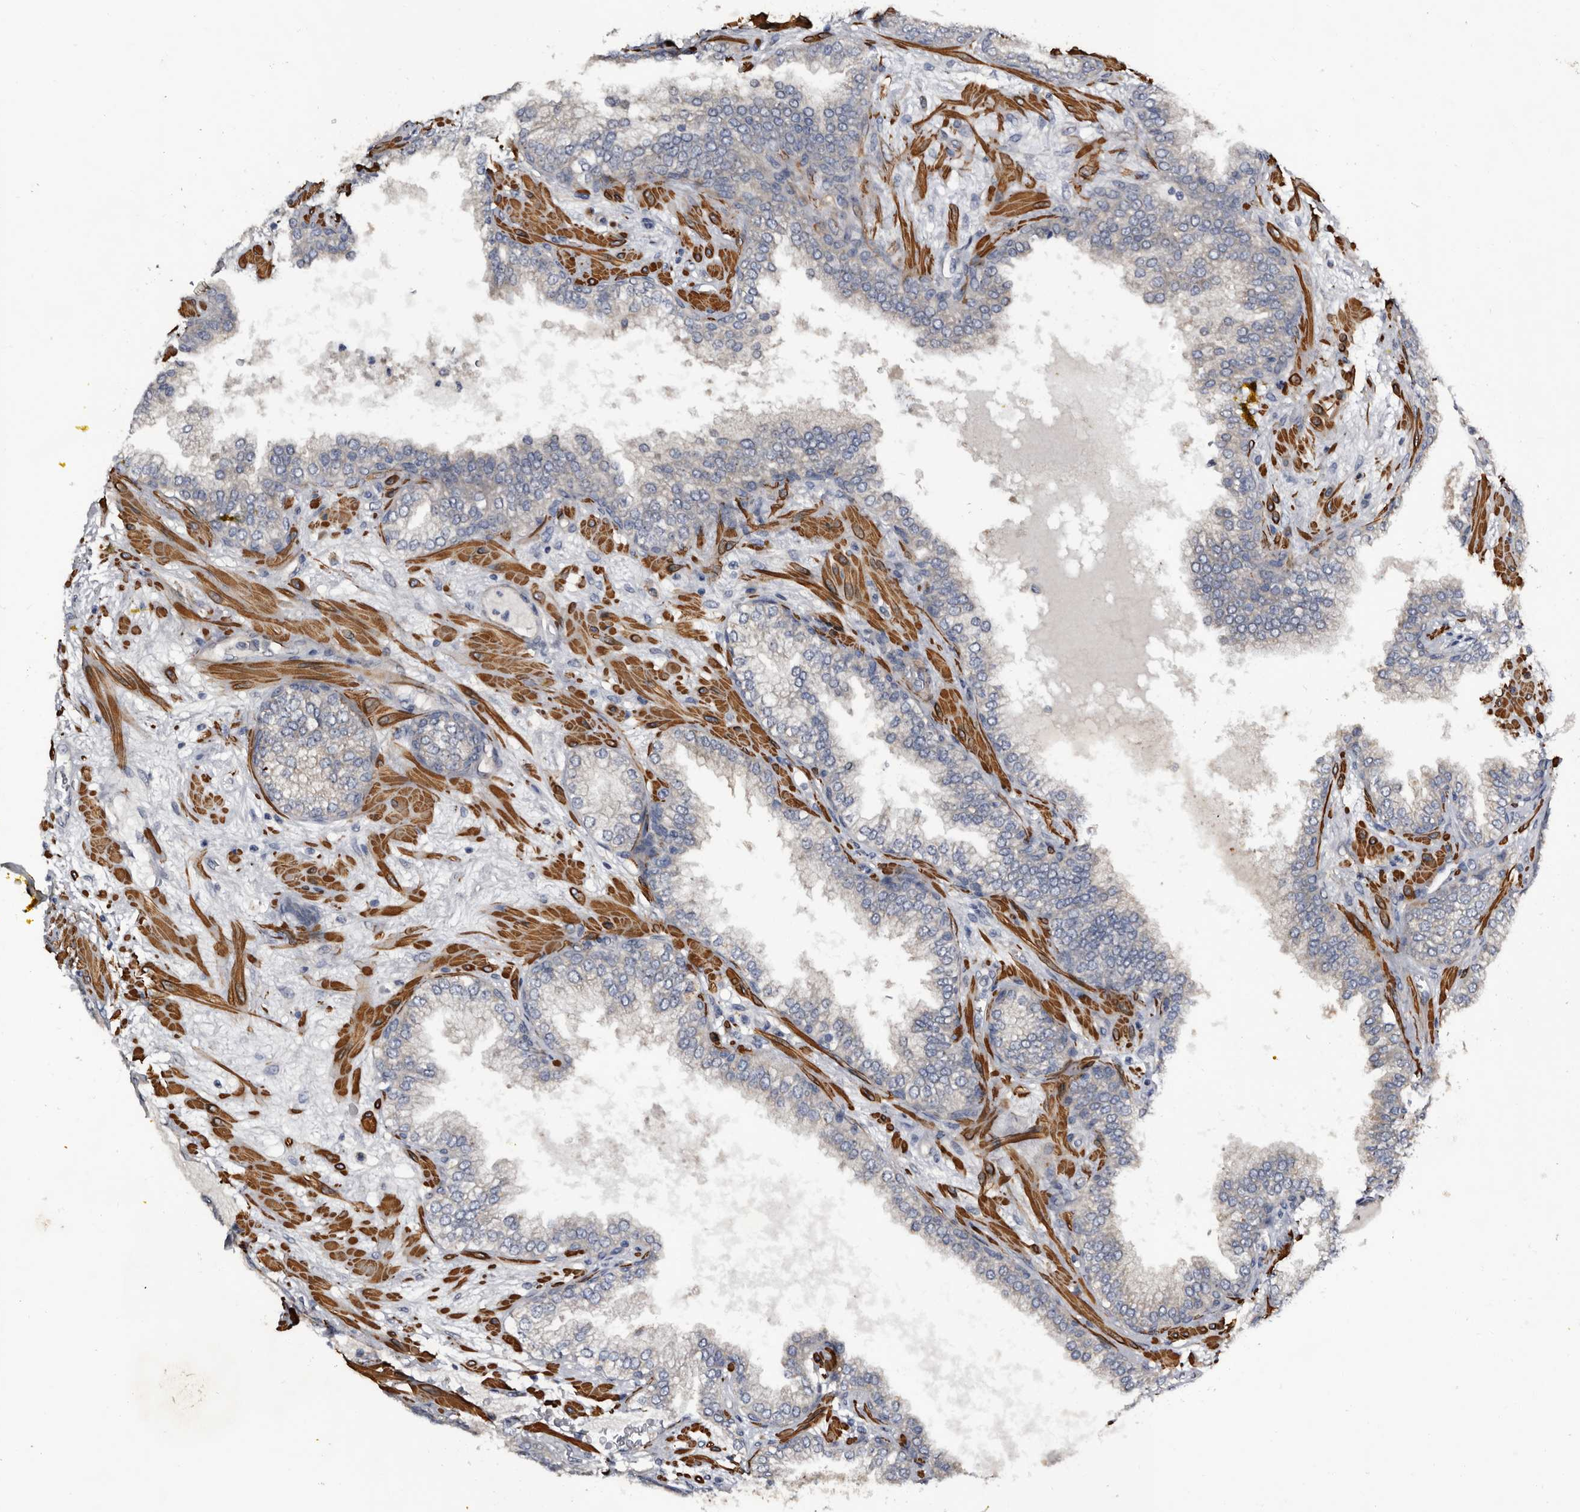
{"staining": {"intensity": "negative", "quantity": "none", "location": "none"}, "tissue": "prostate cancer", "cell_type": "Tumor cells", "image_type": "cancer", "snomed": [{"axis": "morphology", "description": "Adenocarcinoma, High grade"}, {"axis": "topography", "description": "Prostate"}], "caption": "The histopathology image reveals no staining of tumor cells in prostate cancer. Brightfield microscopy of immunohistochemistry stained with DAB (3,3'-diaminobenzidine) (brown) and hematoxylin (blue), captured at high magnification.", "gene": "IARS1", "patient": {"sex": "male", "age": 58}}